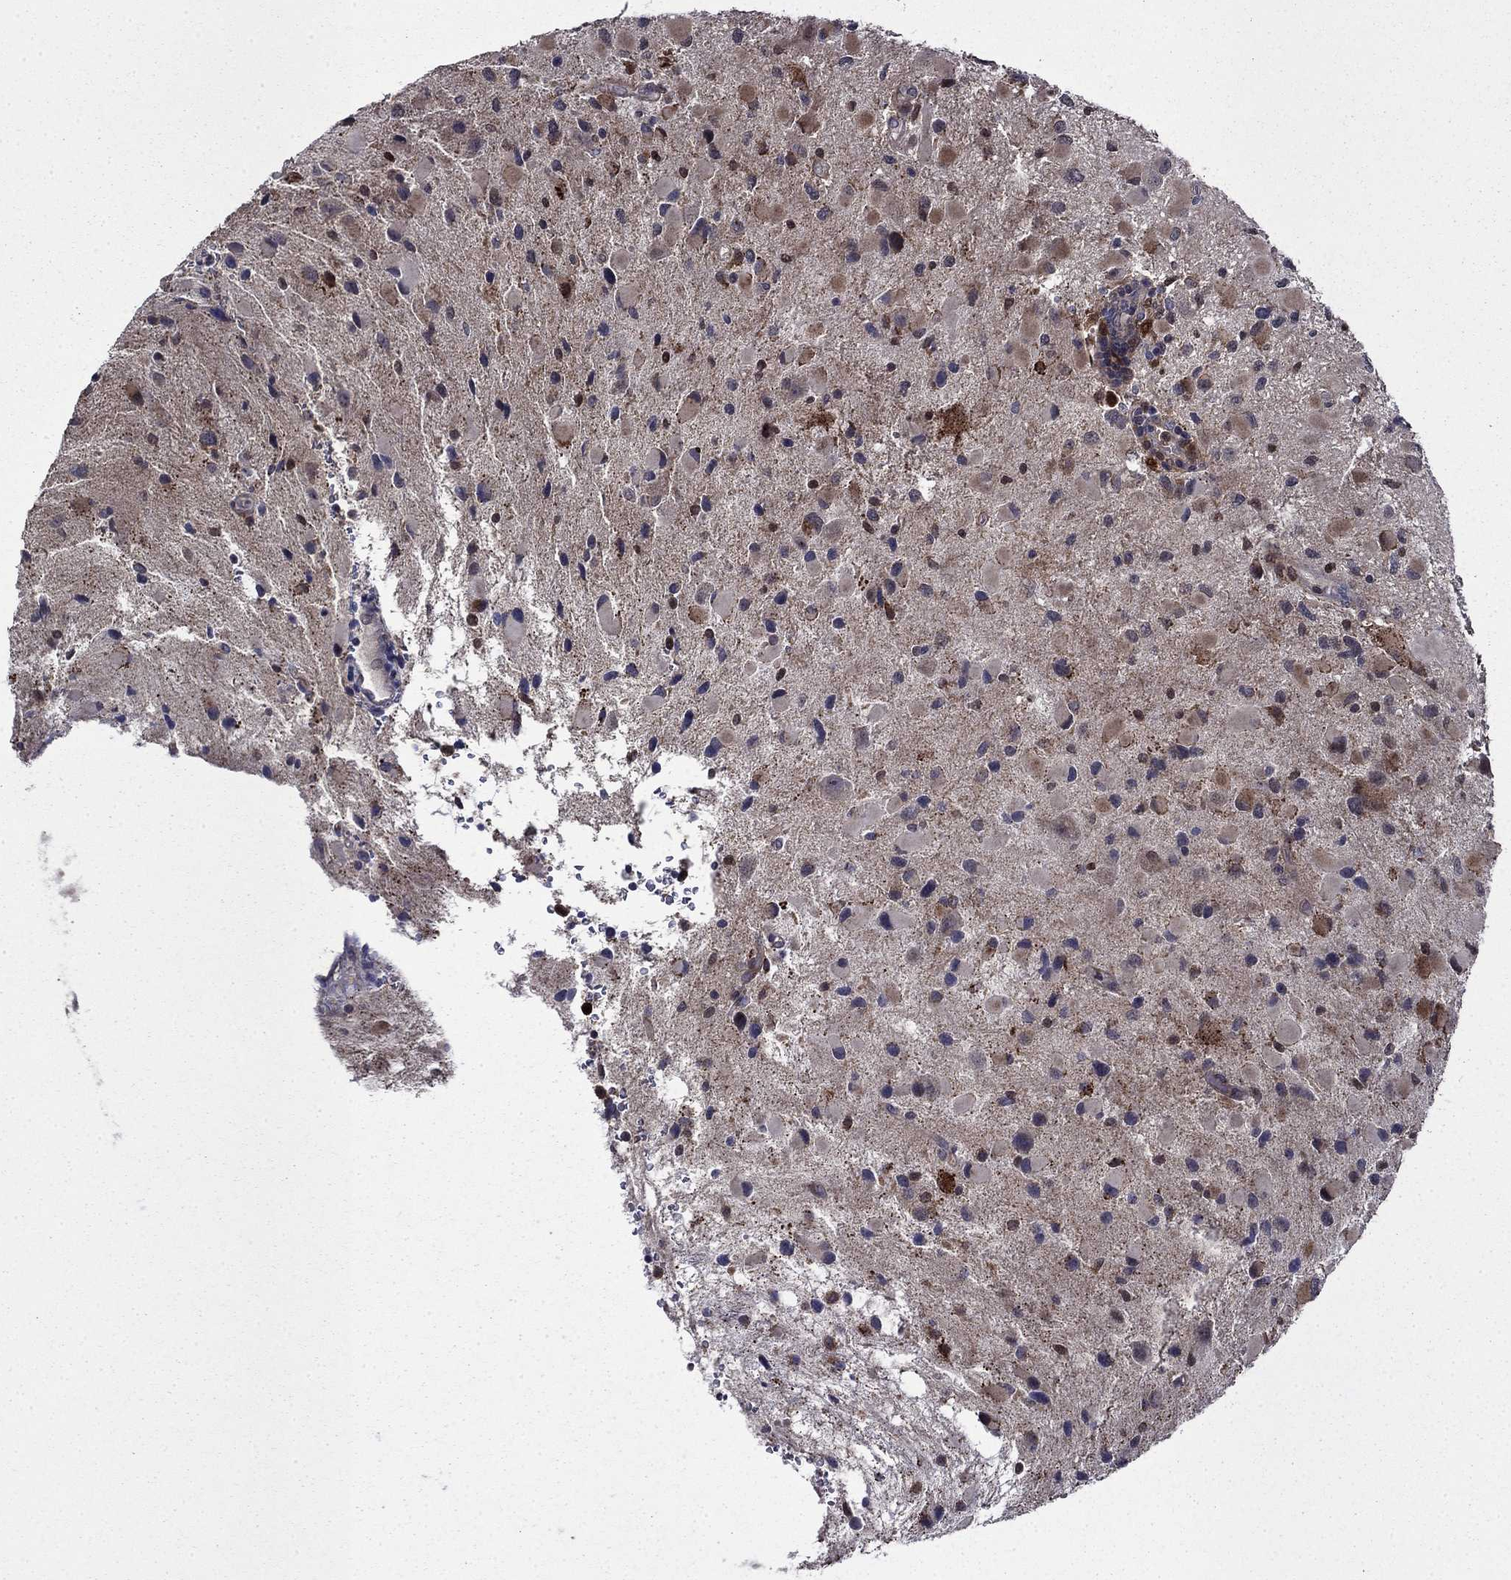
{"staining": {"intensity": "moderate", "quantity": "<25%", "location": "cytoplasmic/membranous"}, "tissue": "glioma", "cell_type": "Tumor cells", "image_type": "cancer", "snomed": [{"axis": "morphology", "description": "Glioma, malignant, Low grade"}, {"axis": "topography", "description": "Brain"}], "caption": "Protein expression analysis of human malignant low-grade glioma reveals moderate cytoplasmic/membranous staining in approximately <25% of tumor cells. (DAB (3,3'-diaminobenzidine) IHC with brightfield microscopy, high magnification).", "gene": "TPMT", "patient": {"sex": "female", "age": 32}}